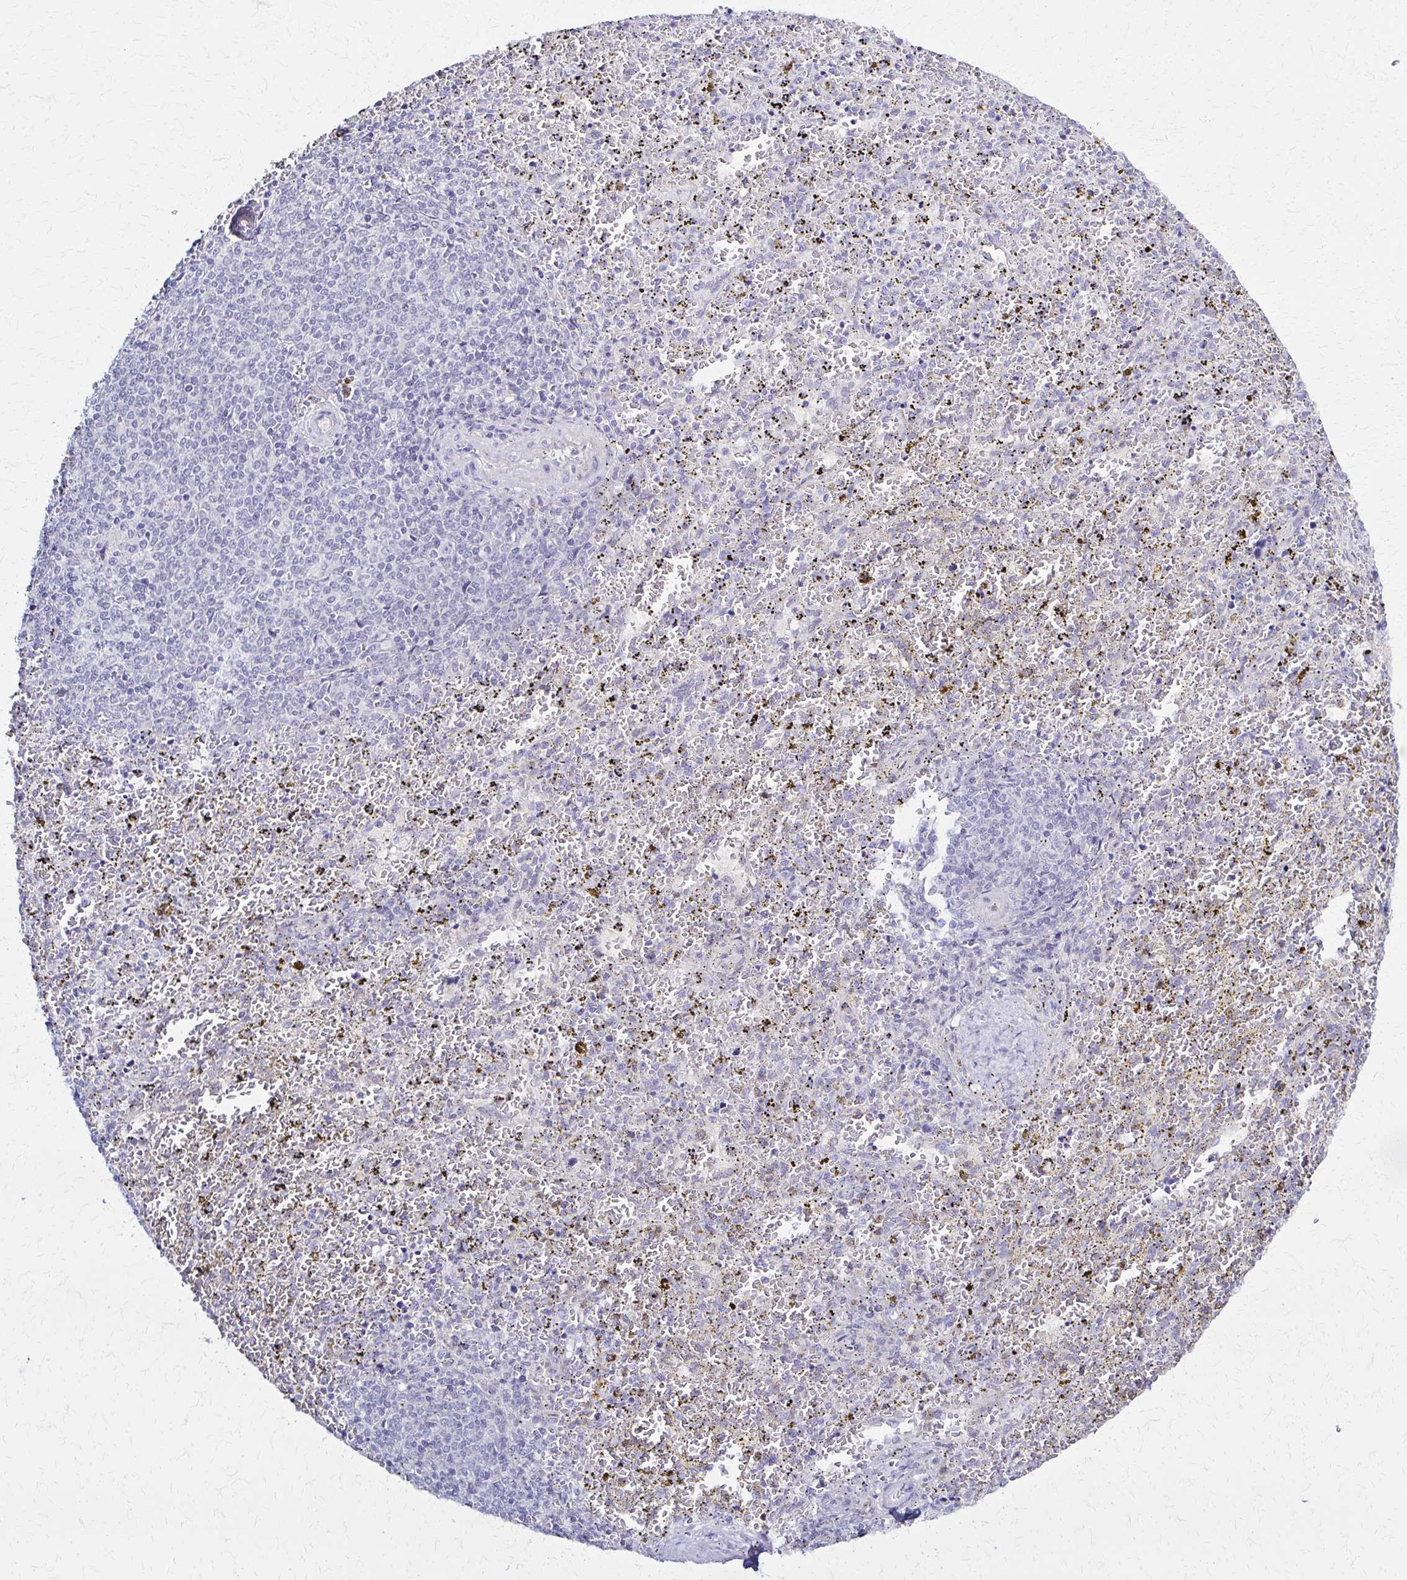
{"staining": {"intensity": "negative", "quantity": "none", "location": "none"}, "tissue": "spleen", "cell_type": "Cells in red pulp", "image_type": "normal", "snomed": [{"axis": "morphology", "description": "Normal tissue, NOS"}, {"axis": "topography", "description": "Spleen"}], "caption": "An image of spleen stained for a protein exhibits no brown staining in cells in red pulp.", "gene": "RHOBTB2", "patient": {"sex": "female", "age": 50}}